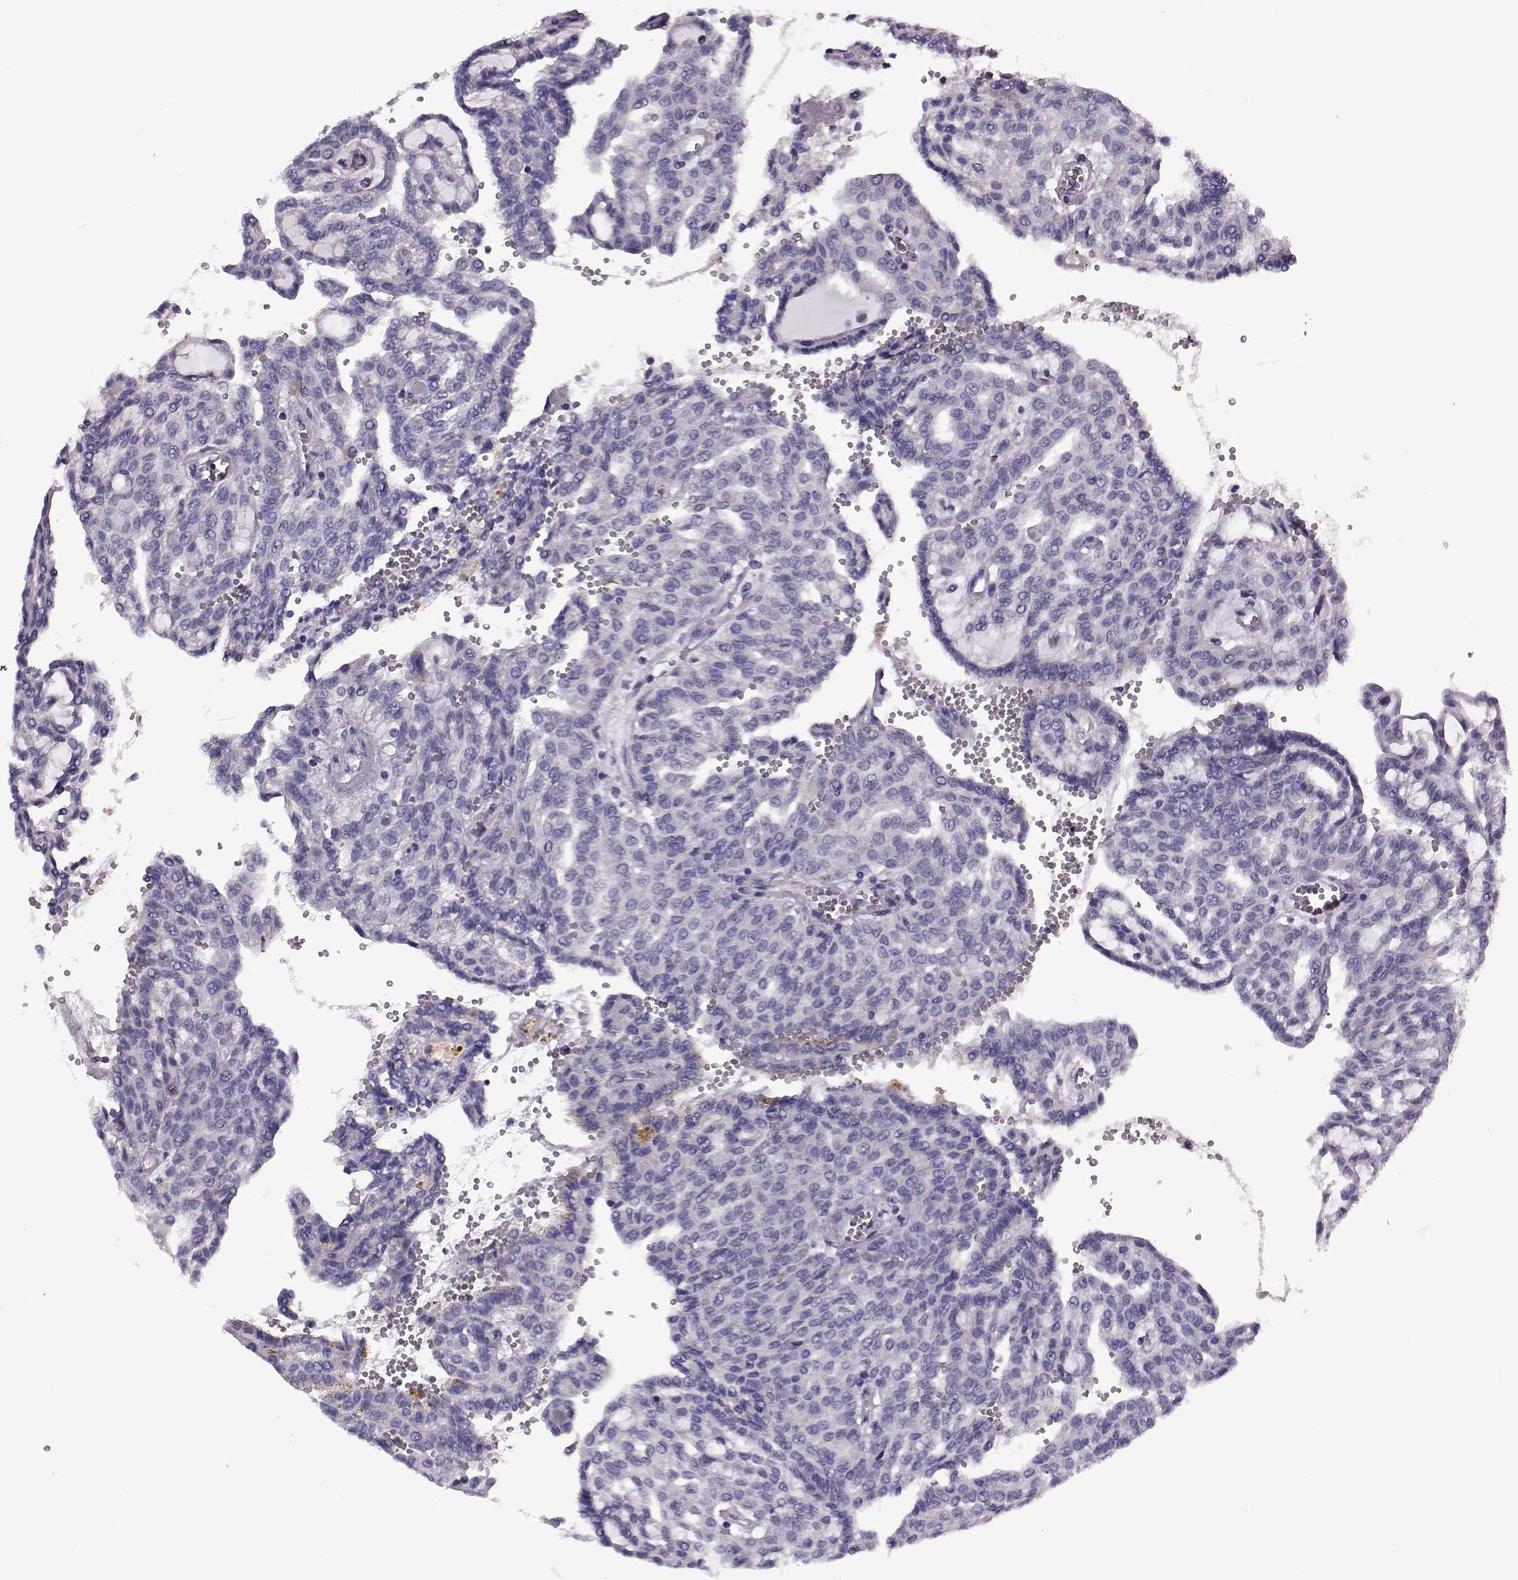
{"staining": {"intensity": "negative", "quantity": "none", "location": "none"}, "tissue": "renal cancer", "cell_type": "Tumor cells", "image_type": "cancer", "snomed": [{"axis": "morphology", "description": "Adenocarcinoma, NOS"}, {"axis": "topography", "description": "Kidney"}], "caption": "Protein analysis of renal adenocarcinoma shows no significant positivity in tumor cells. (DAB (3,3'-diaminobenzidine) immunohistochemistry visualized using brightfield microscopy, high magnification).", "gene": "RIMS2", "patient": {"sex": "male", "age": 63}}